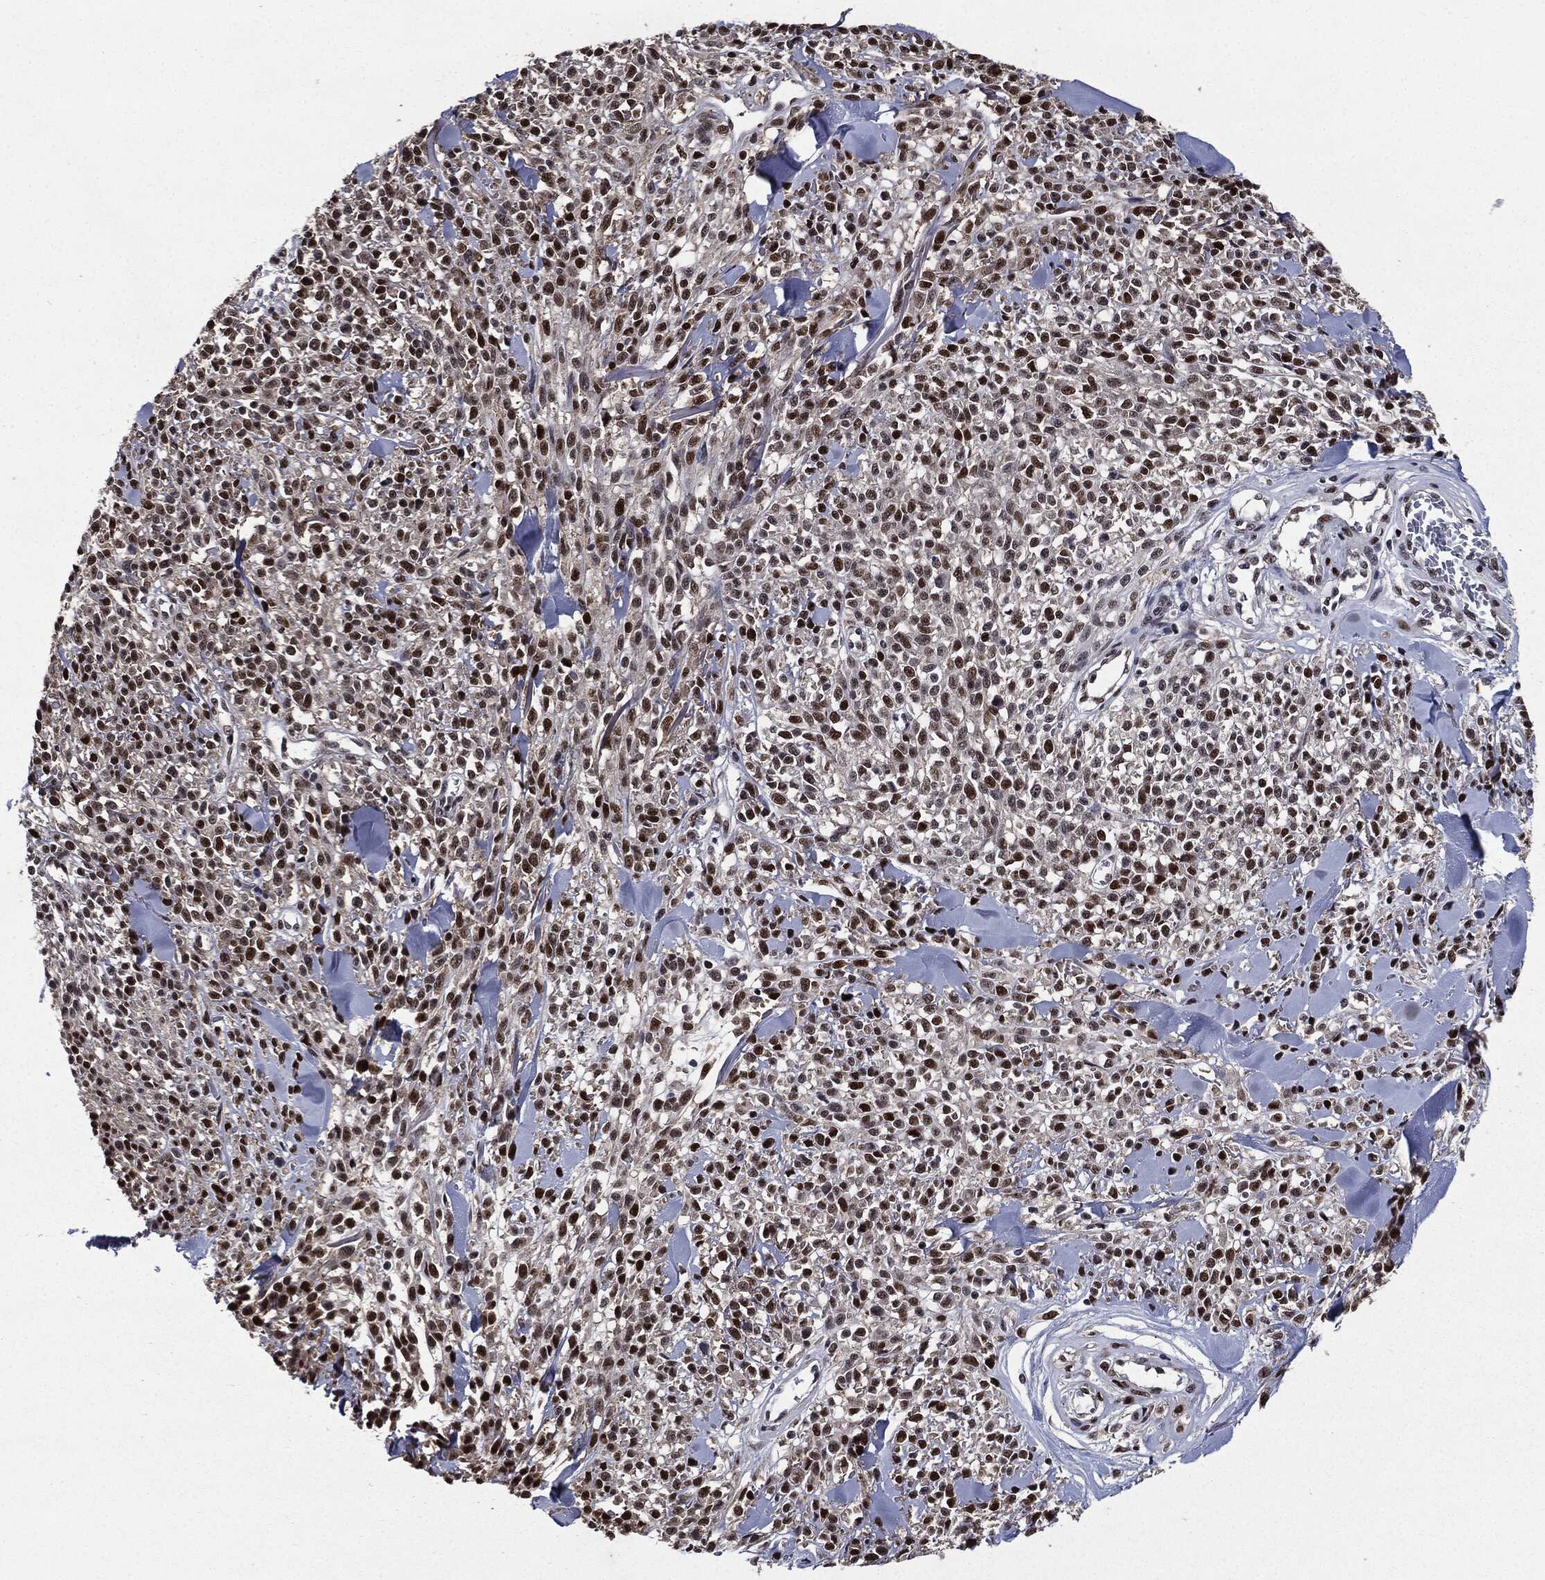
{"staining": {"intensity": "strong", "quantity": "25%-75%", "location": "nuclear"}, "tissue": "melanoma", "cell_type": "Tumor cells", "image_type": "cancer", "snomed": [{"axis": "morphology", "description": "Malignant melanoma, NOS"}, {"axis": "topography", "description": "Skin"}, {"axis": "topography", "description": "Skin of trunk"}], "caption": "High-magnification brightfield microscopy of melanoma stained with DAB (3,3'-diaminobenzidine) (brown) and counterstained with hematoxylin (blue). tumor cells exhibit strong nuclear staining is appreciated in about25%-75% of cells.", "gene": "JUN", "patient": {"sex": "male", "age": 74}}